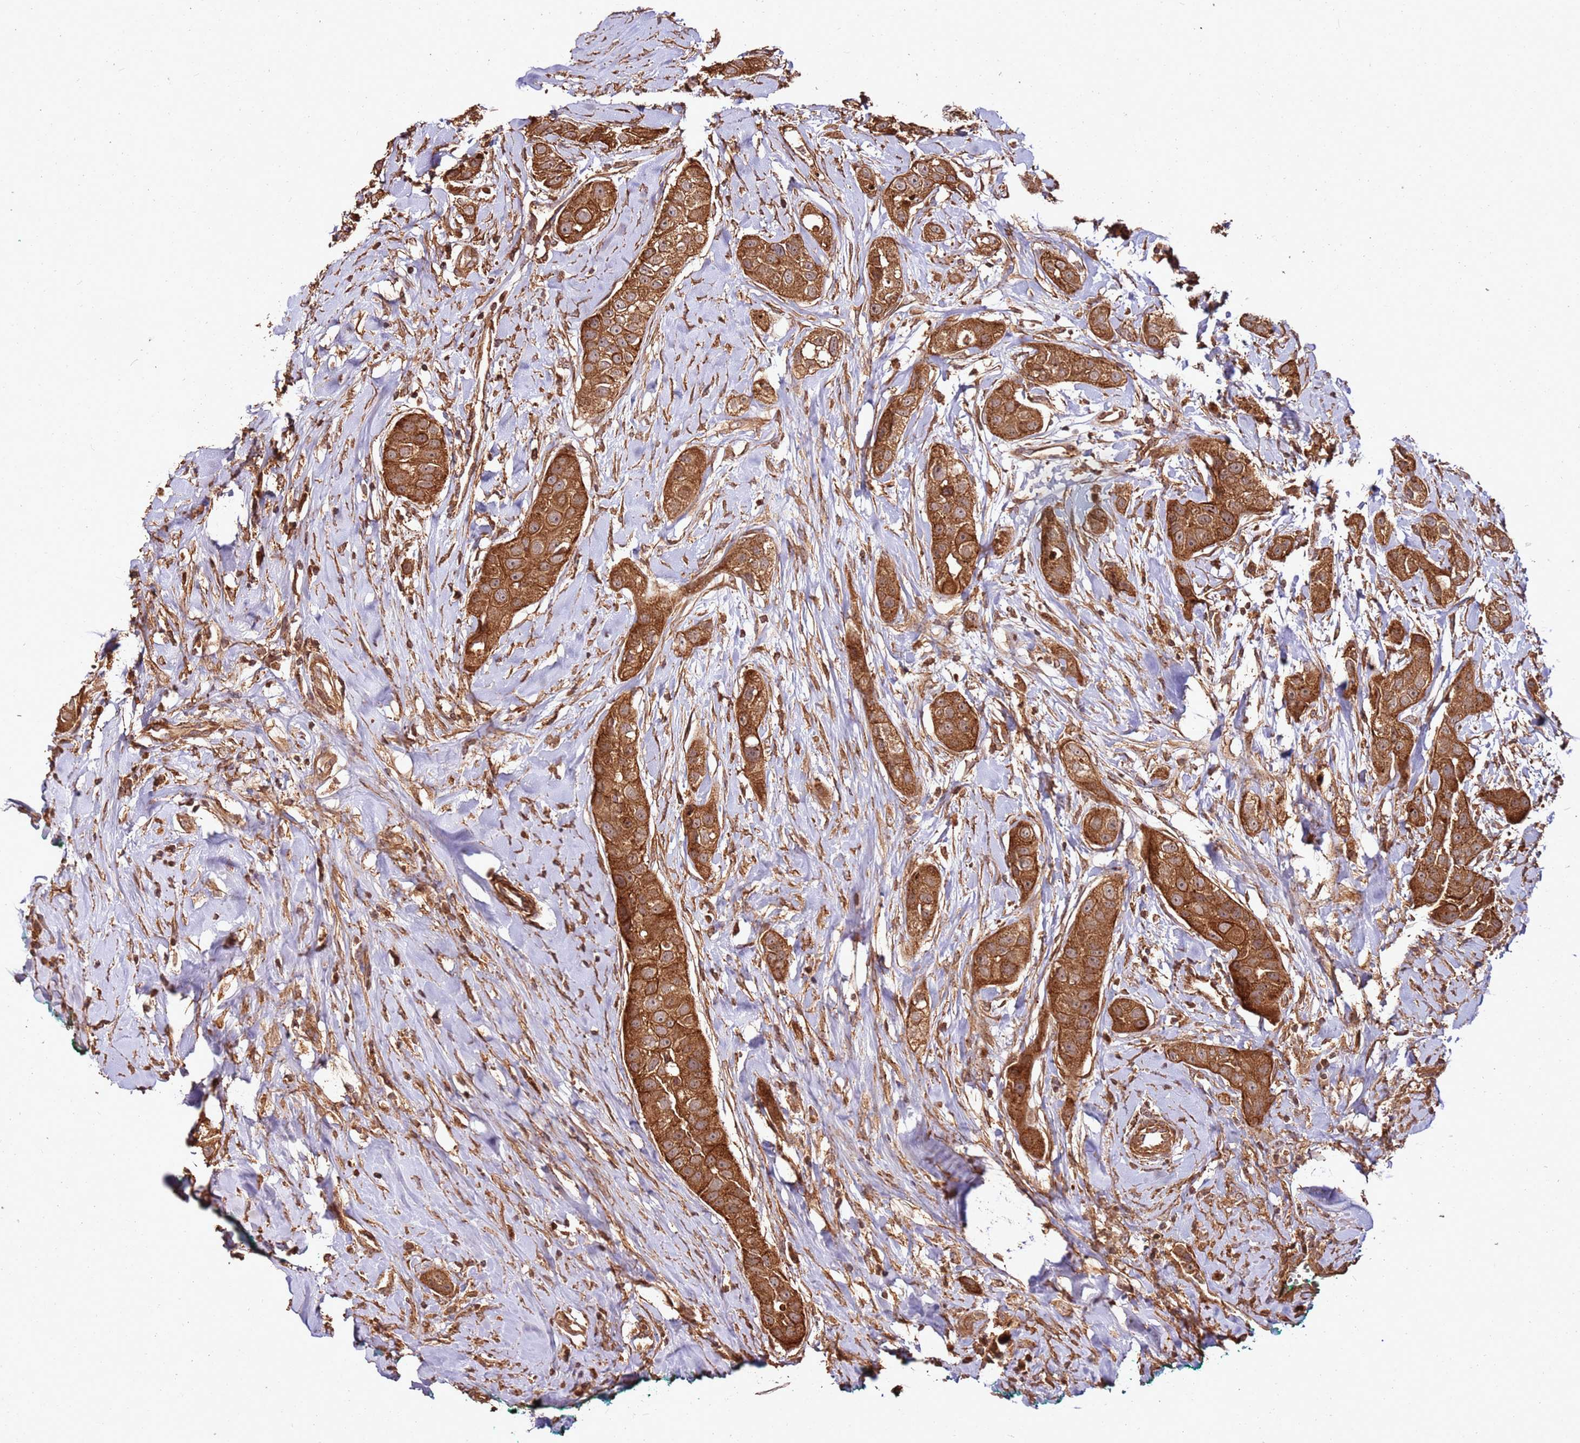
{"staining": {"intensity": "strong", "quantity": ">75%", "location": "cytoplasmic/membranous"}, "tissue": "head and neck cancer", "cell_type": "Tumor cells", "image_type": "cancer", "snomed": [{"axis": "morphology", "description": "Normal tissue, NOS"}, {"axis": "morphology", "description": "Squamous cell carcinoma, NOS"}, {"axis": "topography", "description": "Skeletal muscle"}, {"axis": "topography", "description": "Head-Neck"}], "caption": "The image shows a brown stain indicating the presence of a protein in the cytoplasmic/membranous of tumor cells in head and neck cancer (squamous cell carcinoma).", "gene": "FAM186A", "patient": {"sex": "male", "age": 51}}